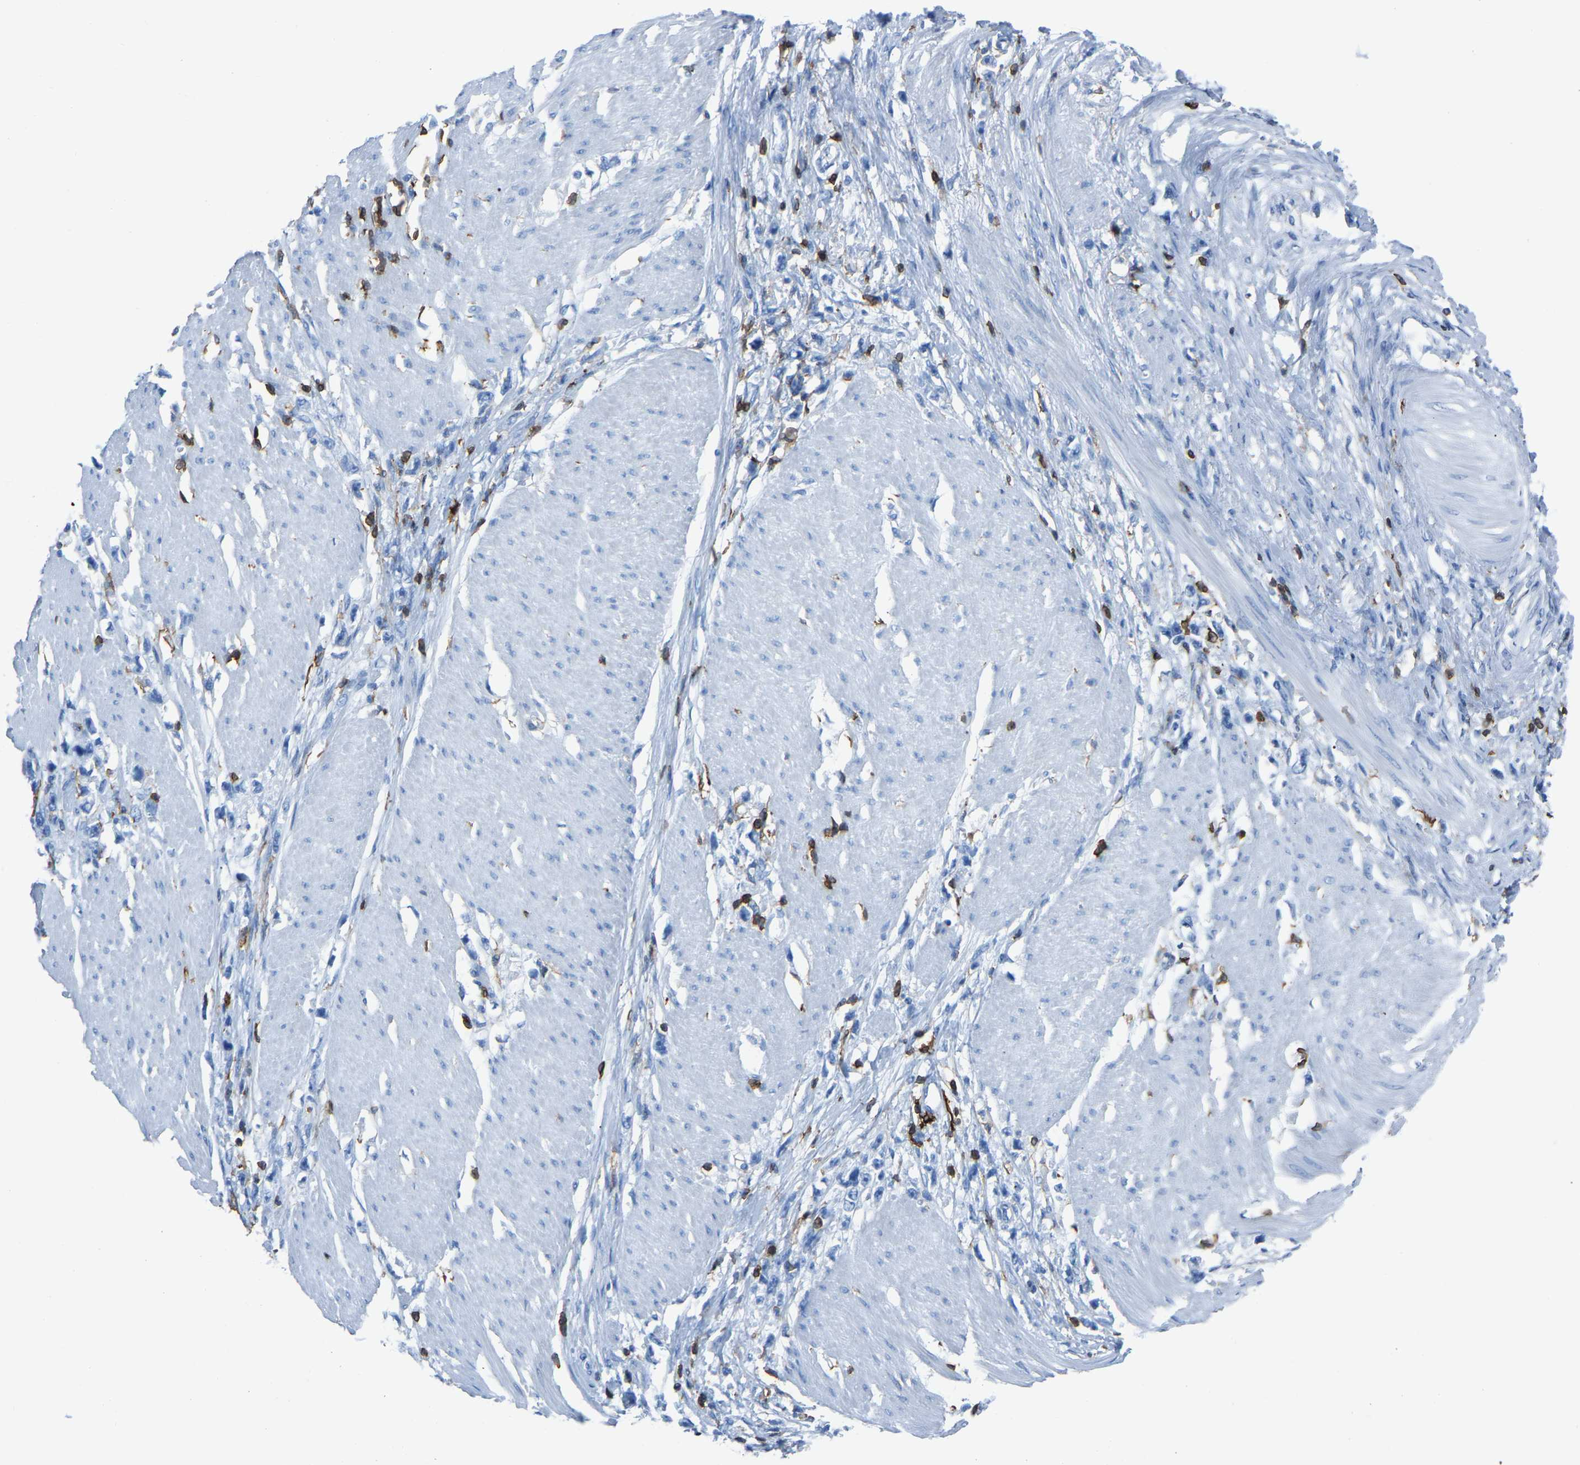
{"staining": {"intensity": "negative", "quantity": "none", "location": "none"}, "tissue": "stomach cancer", "cell_type": "Tumor cells", "image_type": "cancer", "snomed": [{"axis": "morphology", "description": "Adenocarcinoma, NOS"}, {"axis": "topography", "description": "Stomach"}], "caption": "IHC histopathology image of neoplastic tissue: stomach adenocarcinoma stained with DAB displays no significant protein staining in tumor cells. (DAB immunohistochemistry (IHC), high magnification).", "gene": "LSP1", "patient": {"sex": "female", "age": 59}}